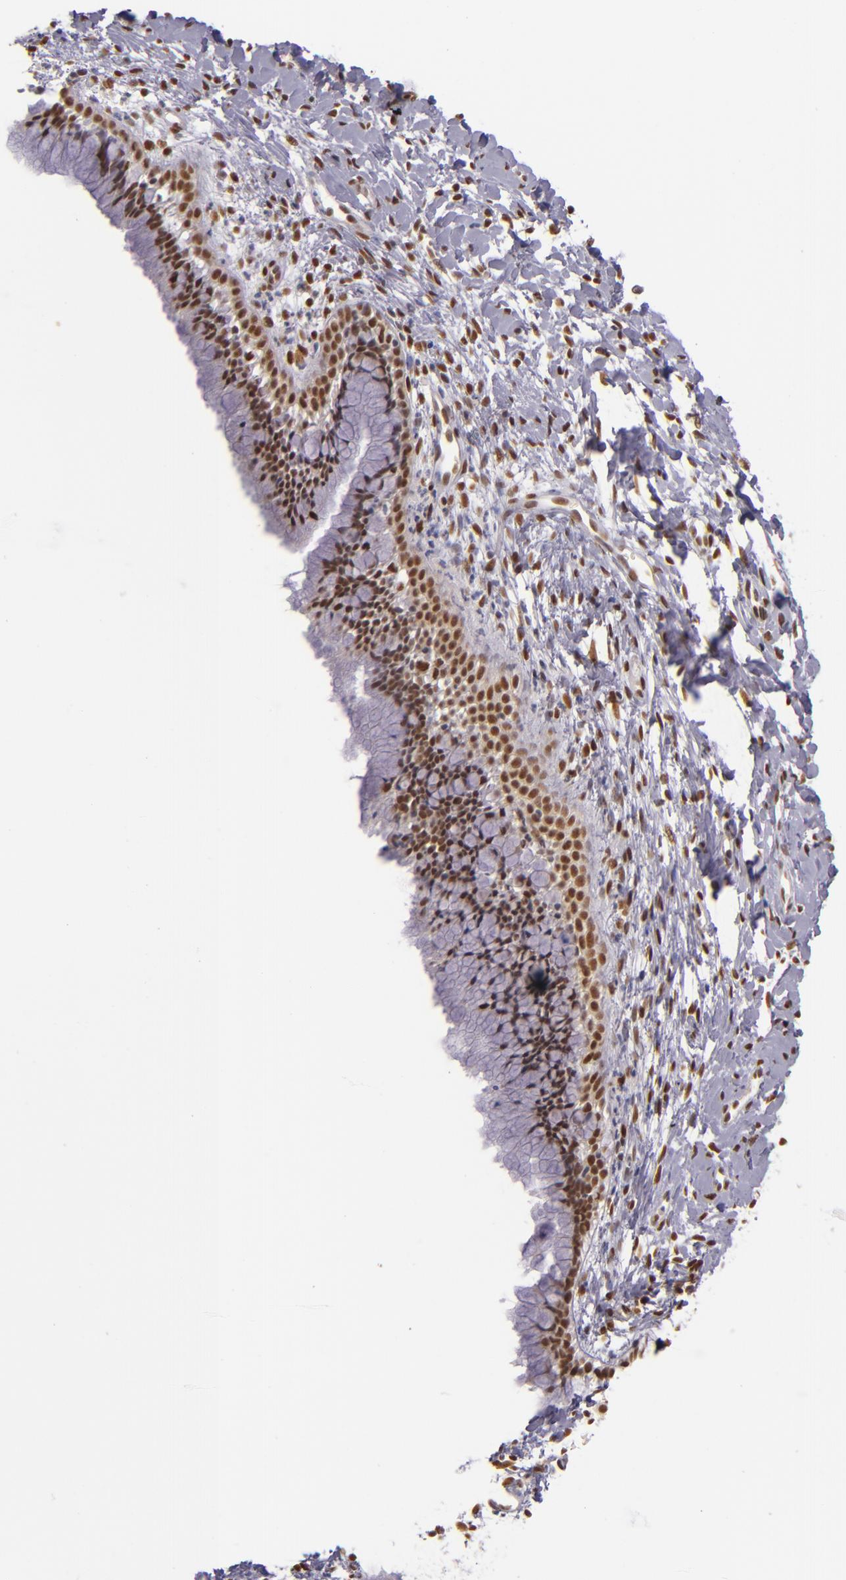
{"staining": {"intensity": "moderate", "quantity": ">75%", "location": "nuclear"}, "tissue": "cervix", "cell_type": "Glandular cells", "image_type": "normal", "snomed": [{"axis": "morphology", "description": "Normal tissue, NOS"}, {"axis": "topography", "description": "Cervix"}], "caption": "Brown immunohistochemical staining in normal cervix demonstrates moderate nuclear staining in approximately >75% of glandular cells.", "gene": "NCOR2", "patient": {"sex": "female", "age": 46}}